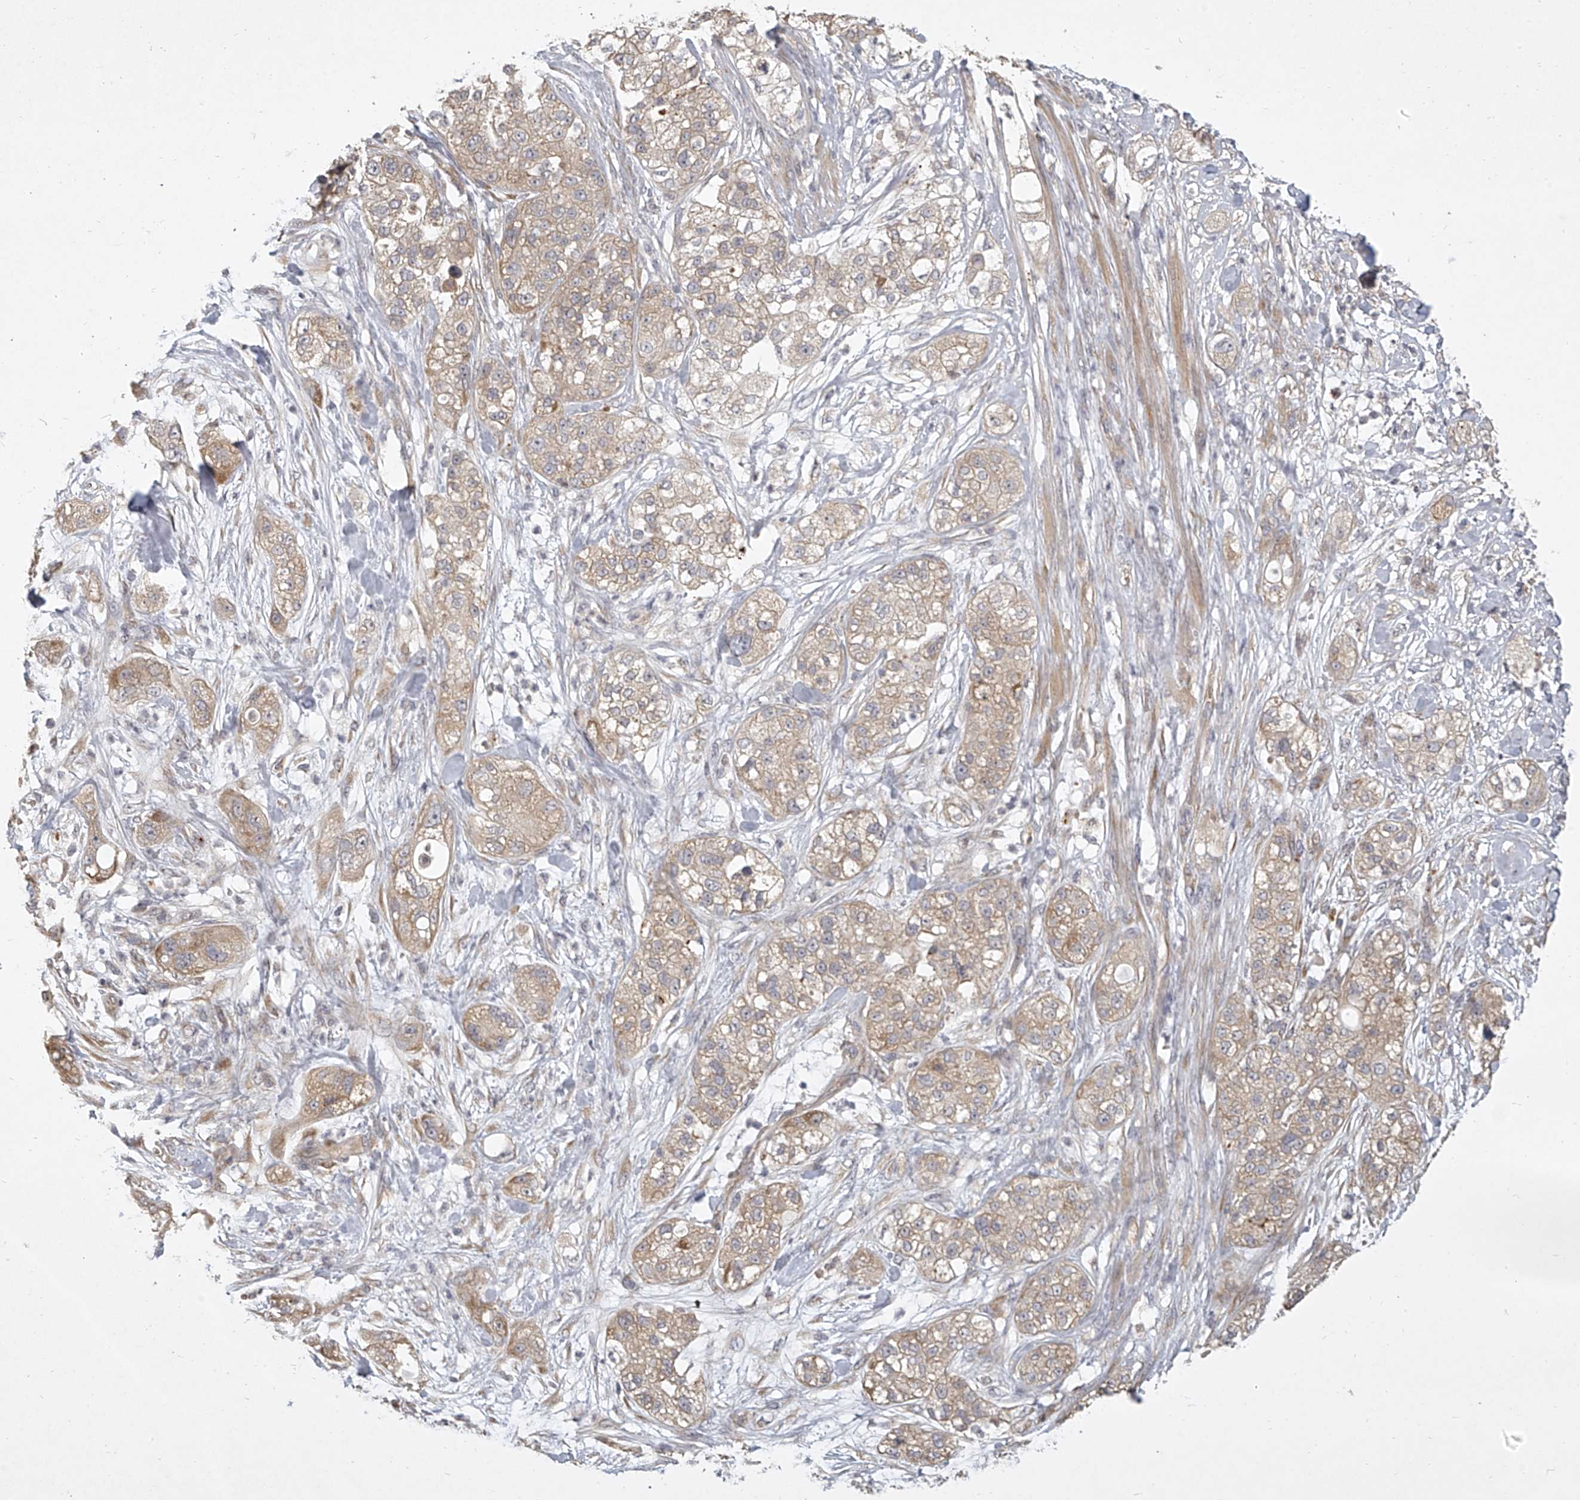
{"staining": {"intensity": "moderate", "quantity": ">75%", "location": "cytoplasmic/membranous"}, "tissue": "pancreatic cancer", "cell_type": "Tumor cells", "image_type": "cancer", "snomed": [{"axis": "morphology", "description": "Adenocarcinoma, NOS"}, {"axis": "topography", "description": "Pancreas"}], "caption": "Pancreatic adenocarcinoma stained with DAB (3,3'-diaminobenzidine) immunohistochemistry (IHC) shows medium levels of moderate cytoplasmic/membranous expression in about >75% of tumor cells.", "gene": "DOCK9", "patient": {"sex": "female", "age": 78}}